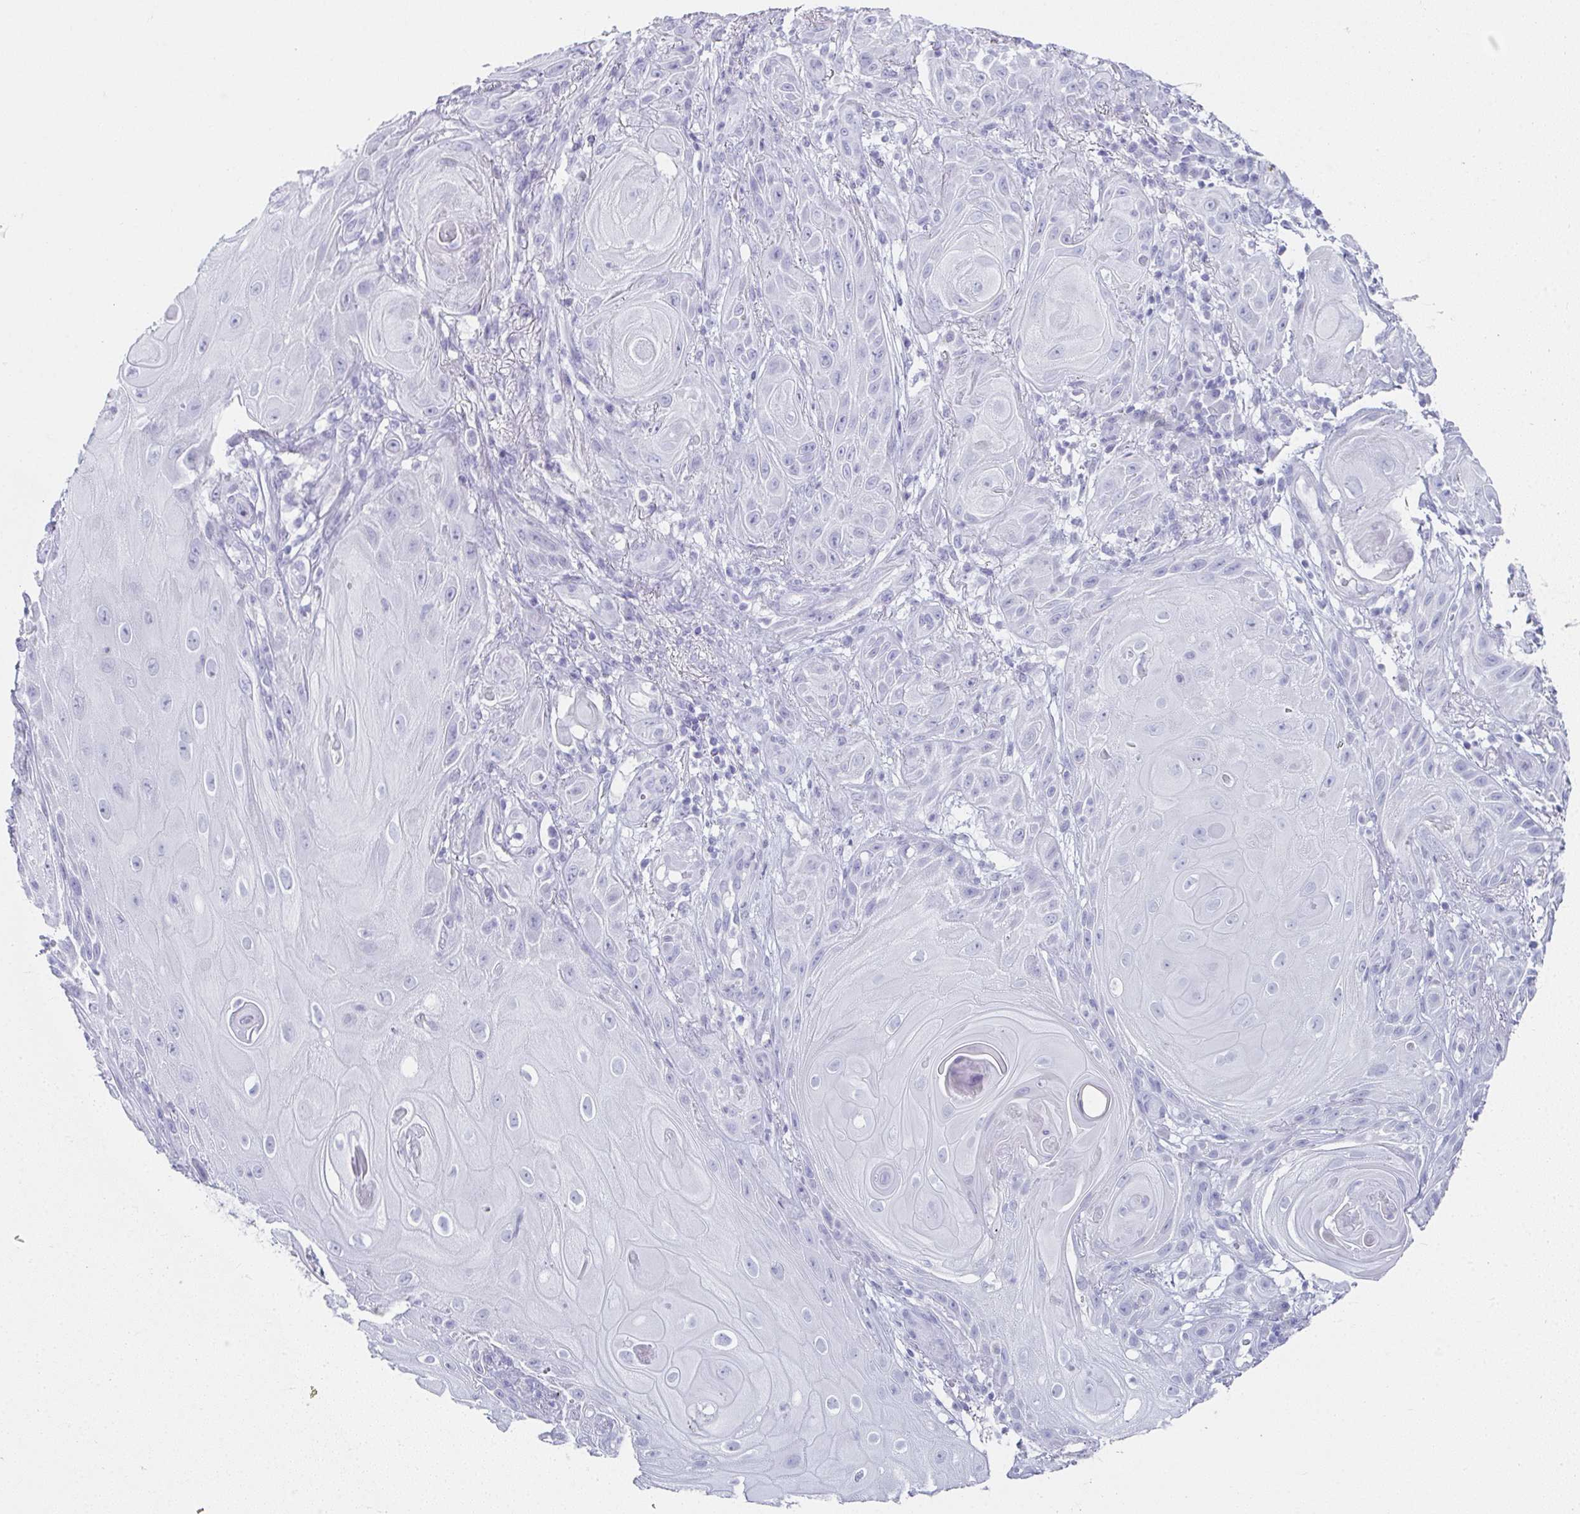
{"staining": {"intensity": "negative", "quantity": "none", "location": "none"}, "tissue": "skin cancer", "cell_type": "Tumor cells", "image_type": "cancer", "snomed": [{"axis": "morphology", "description": "Squamous cell carcinoma, NOS"}, {"axis": "topography", "description": "Skin"}], "caption": "A high-resolution photomicrograph shows immunohistochemistry (IHC) staining of skin squamous cell carcinoma, which shows no significant positivity in tumor cells. (Stains: DAB (3,3'-diaminobenzidine) IHC with hematoxylin counter stain, Microscopy: brightfield microscopy at high magnification).", "gene": "SYCP1", "patient": {"sex": "male", "age": 62}}